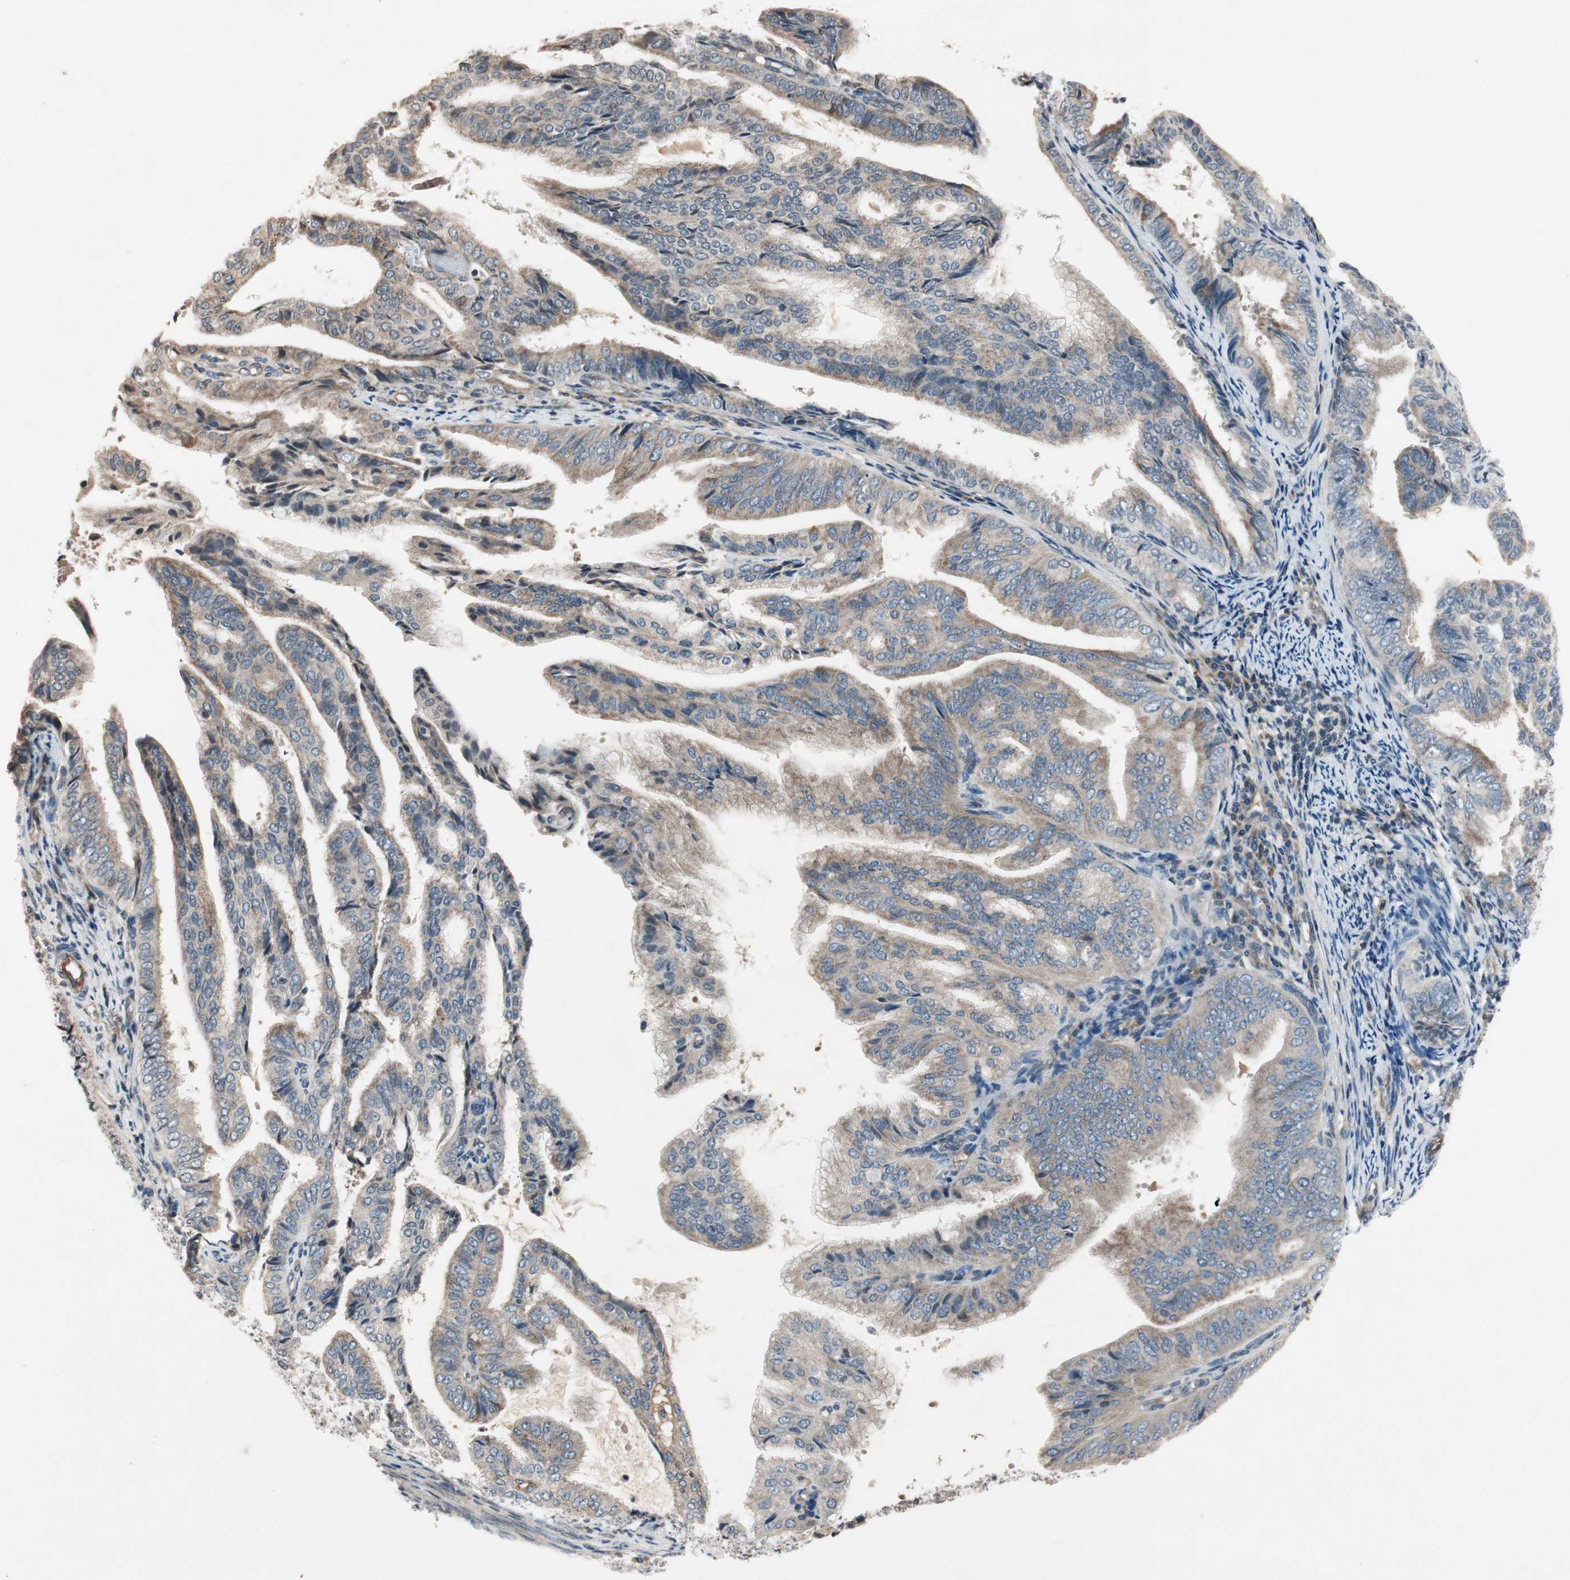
{"staining": {"intensity": "weak", "quantity": ">75%", "location": "cytoplasmic/membranous"}, "tissue": "endometrial cancer", "cell_type": "Tumor cells", "image_type": "cancer", "snomed": [{"axis": "morphology", "description": "Adenocarcinoma, NOS"}, {"axis": "topography", "description": "Endometrium"}], "caption": "About >75% of tumor cells in human adenocarcinoma (endometrial) display weak cytoplasmic/membranous protein expression as visualized by brown immunohistochemical staining.", "gene": "GCLM", "patient": {"sex": "female", "age": 58}}